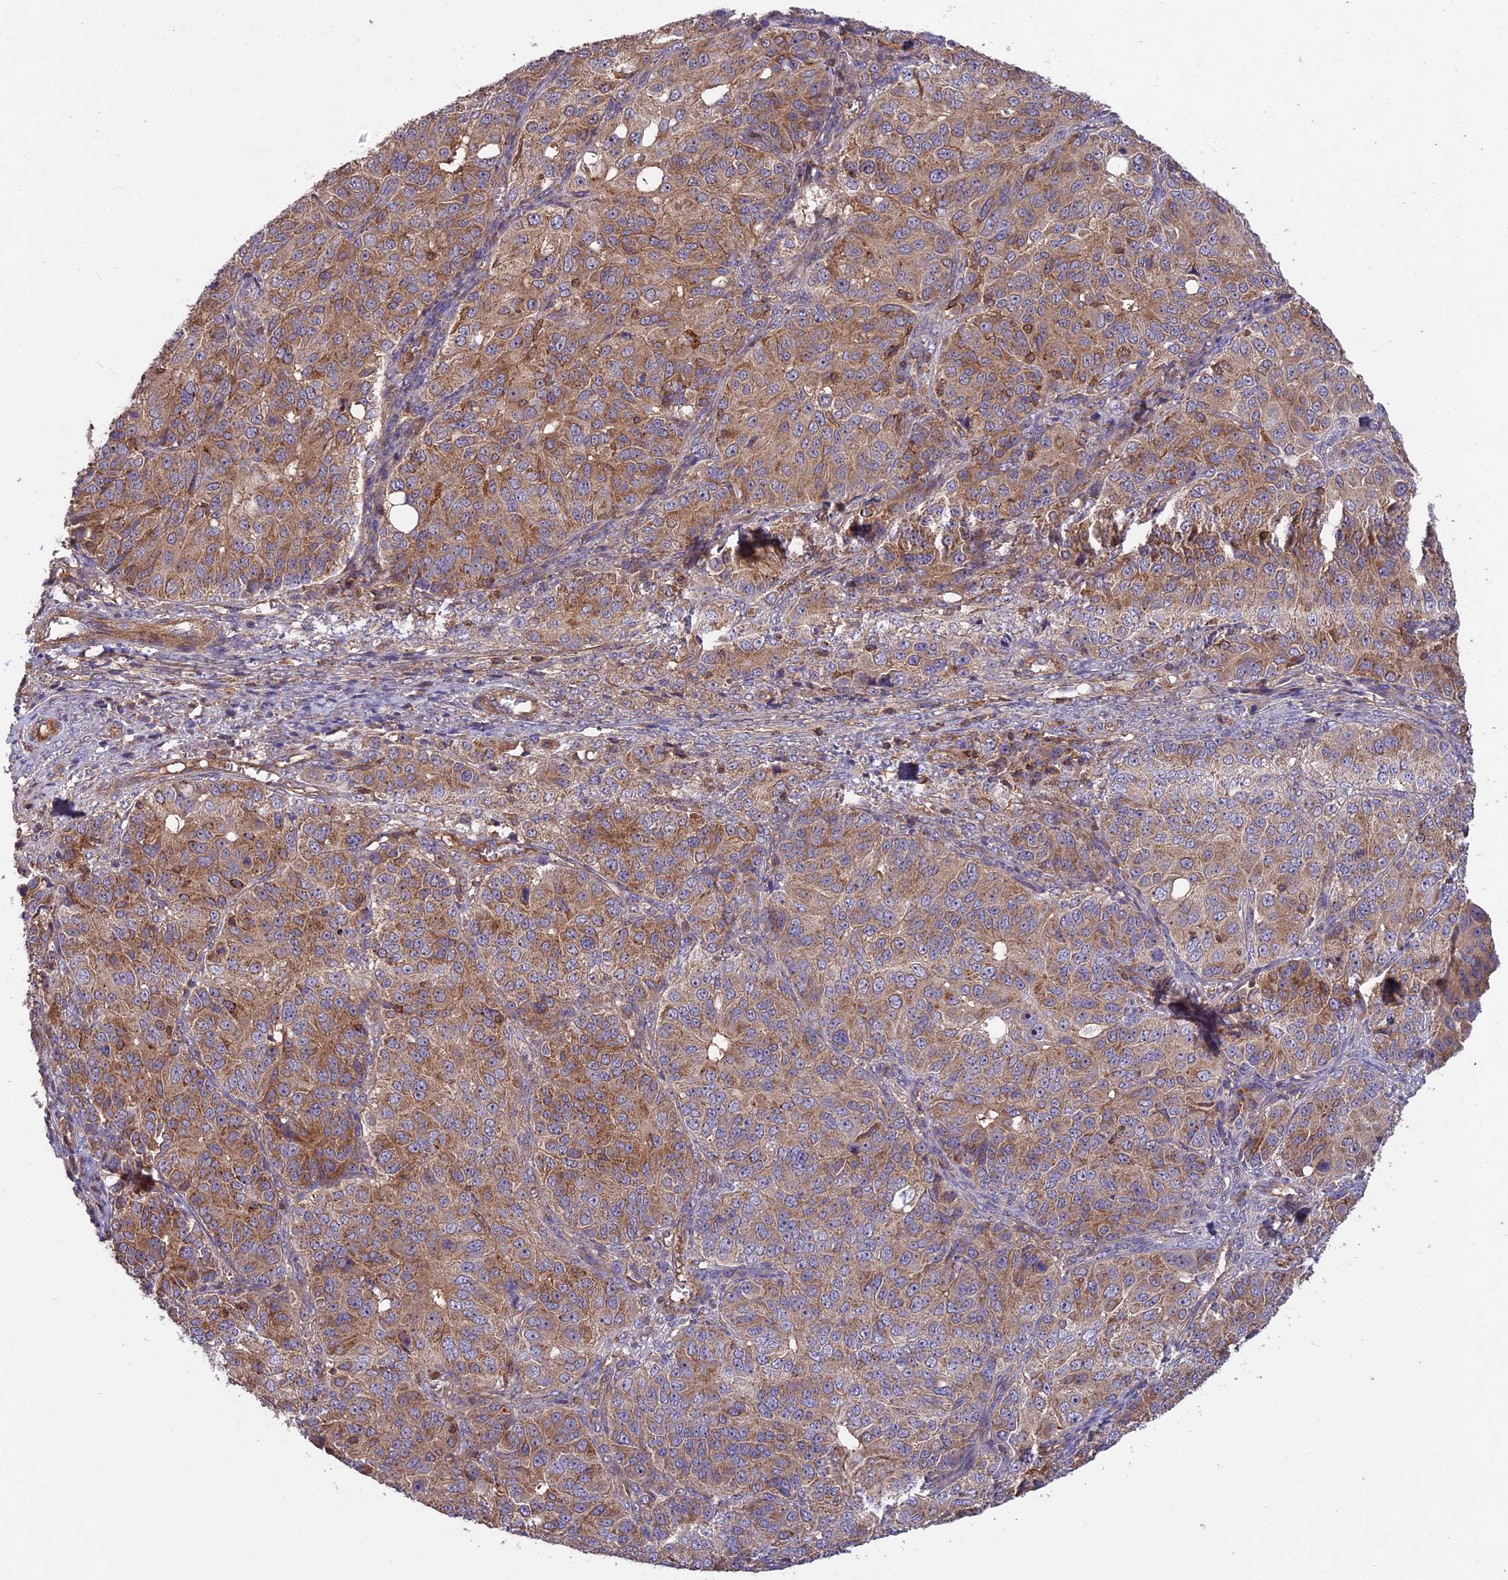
{"staining": {"intensity": "moderate", "quantity": ">75%", "location": "cytoplasmic/membranous"}, "tissue": "ovarian cancer", "cell_type": "Tumor cells", "image_type": "cancer", "snomed": [{"axis": "morphology", "description": "Carcinoma, endometroid"}, {"axis": "topography", "description": "Ovary"}], "caption": "Protein staining of ovarian cancer (endometroid carcinoma) tissue shows moderate cytoplasmic/membranous positivity in about >75% of tumor cells.", "gene": "NUDT8", "patient": {"sex": "female", "age": 51}}